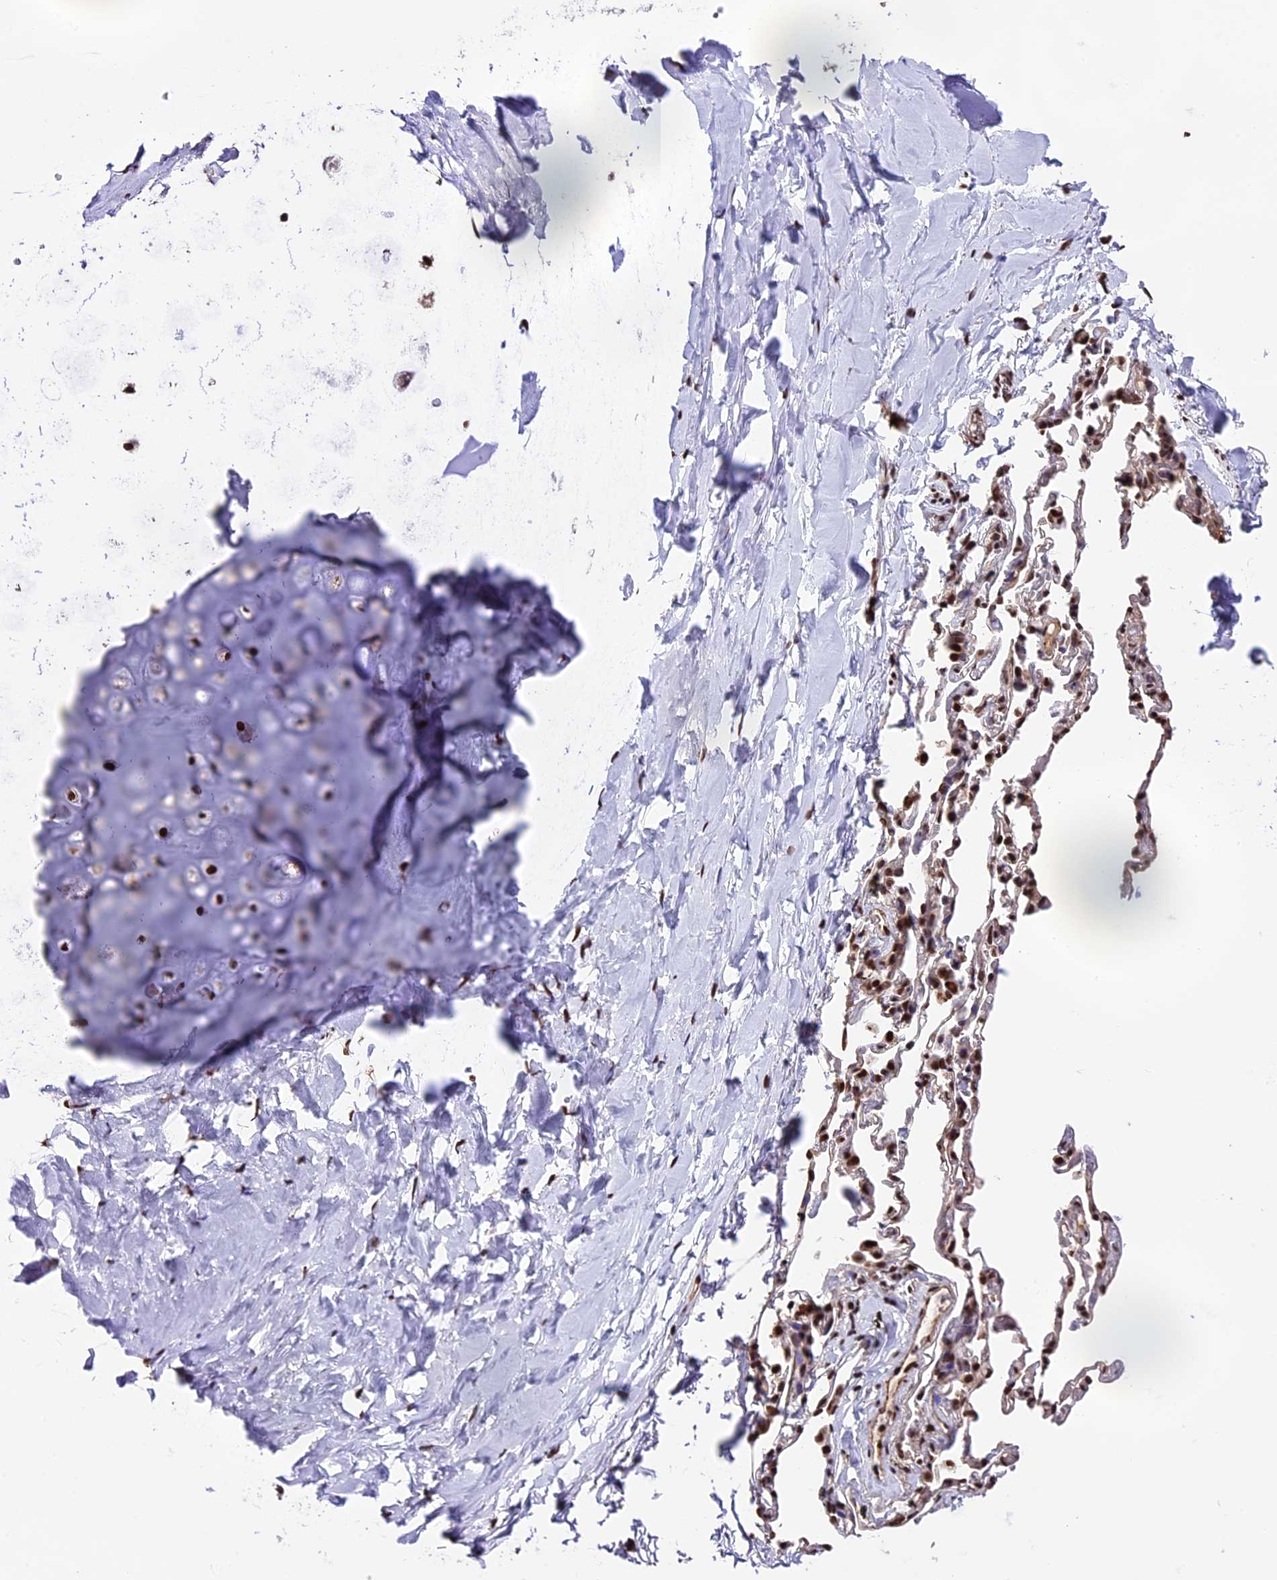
{"staining": {"intensity": "moderate", "quantity": ">75%", "location": "nuclear"}, "tissue": "adipose tissue", "cell_type": "Adipocytes", "image_type": "normal", "snomed": [{"axis": "morphology", "description": "Normal tissue, NOS"}, {"axis": "topography", "description": "Lymph node"}, {"axis": "topography", "description": "Bronchus"}], "caption": "High-power microscopy captured an IHC micrograph of unremarkable adipose tissue, revealing moderate nuclear expression in about >75% of adipocytes. The protein is shown in brown color, while the nuclei are stained blue.", "gene": "POLR3E", "patient": {"sex": "male", "age": 63}}